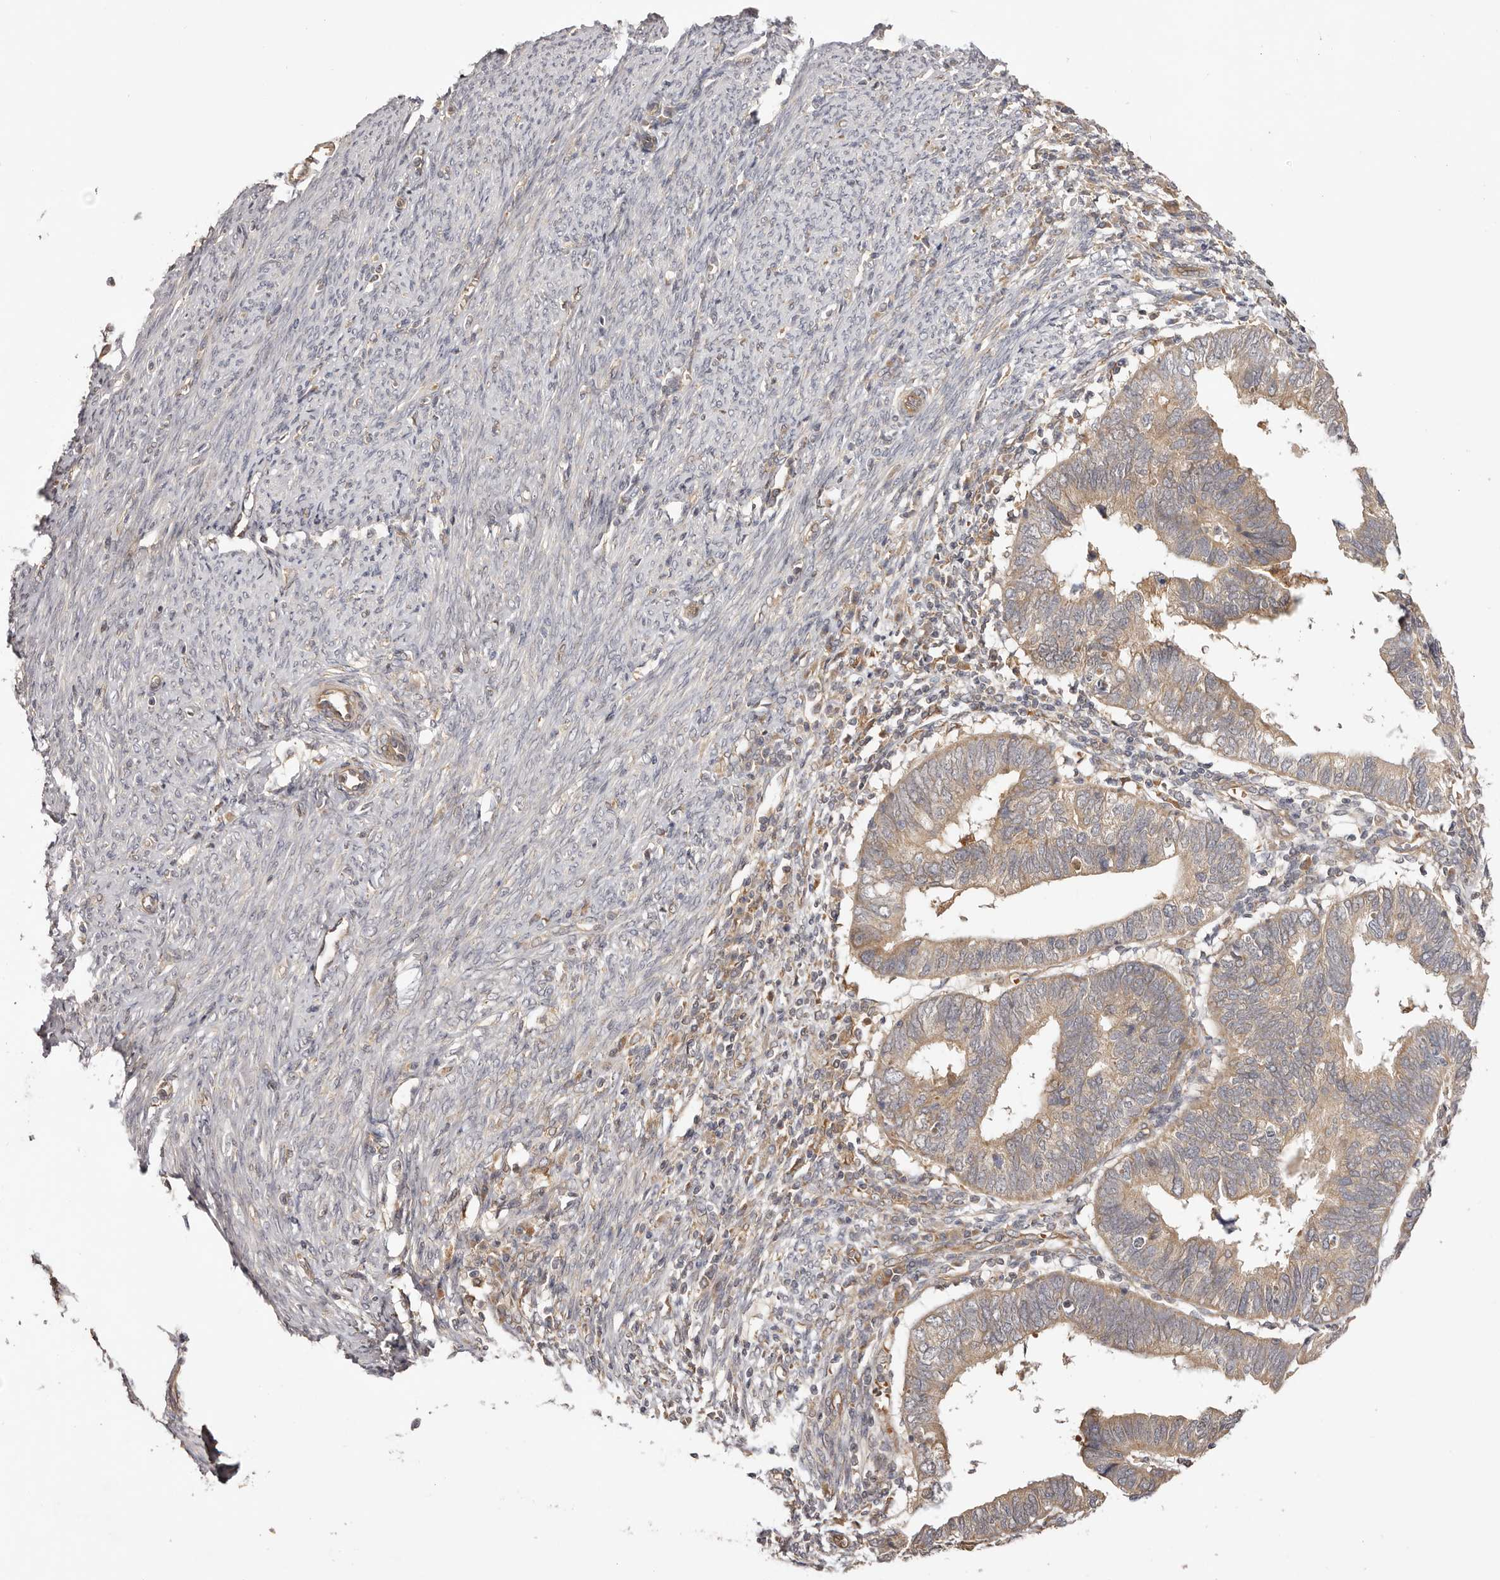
{"staining": {"intensity": "moderate", "quantity": "25%-75%", "location": "cytoplasmic/membranous"}, "tissue": "endometrial cancer", "cell_type": "Tumor cells", "image_type": "cancer", "snomed": [{"axis": "morphology", "description": "Adenocarcinoma, NOS"}, {"axis": "topography", "description": "Uterus"}], "caption": "Protein staining of adenocarcinoma (endometrial) tissue displays moderate cytoplasmic/membranous expression in approximately 25%-75% of tumor cells.", "gene": "UBR2", "patient": {"sex": "female", "age": 77}}